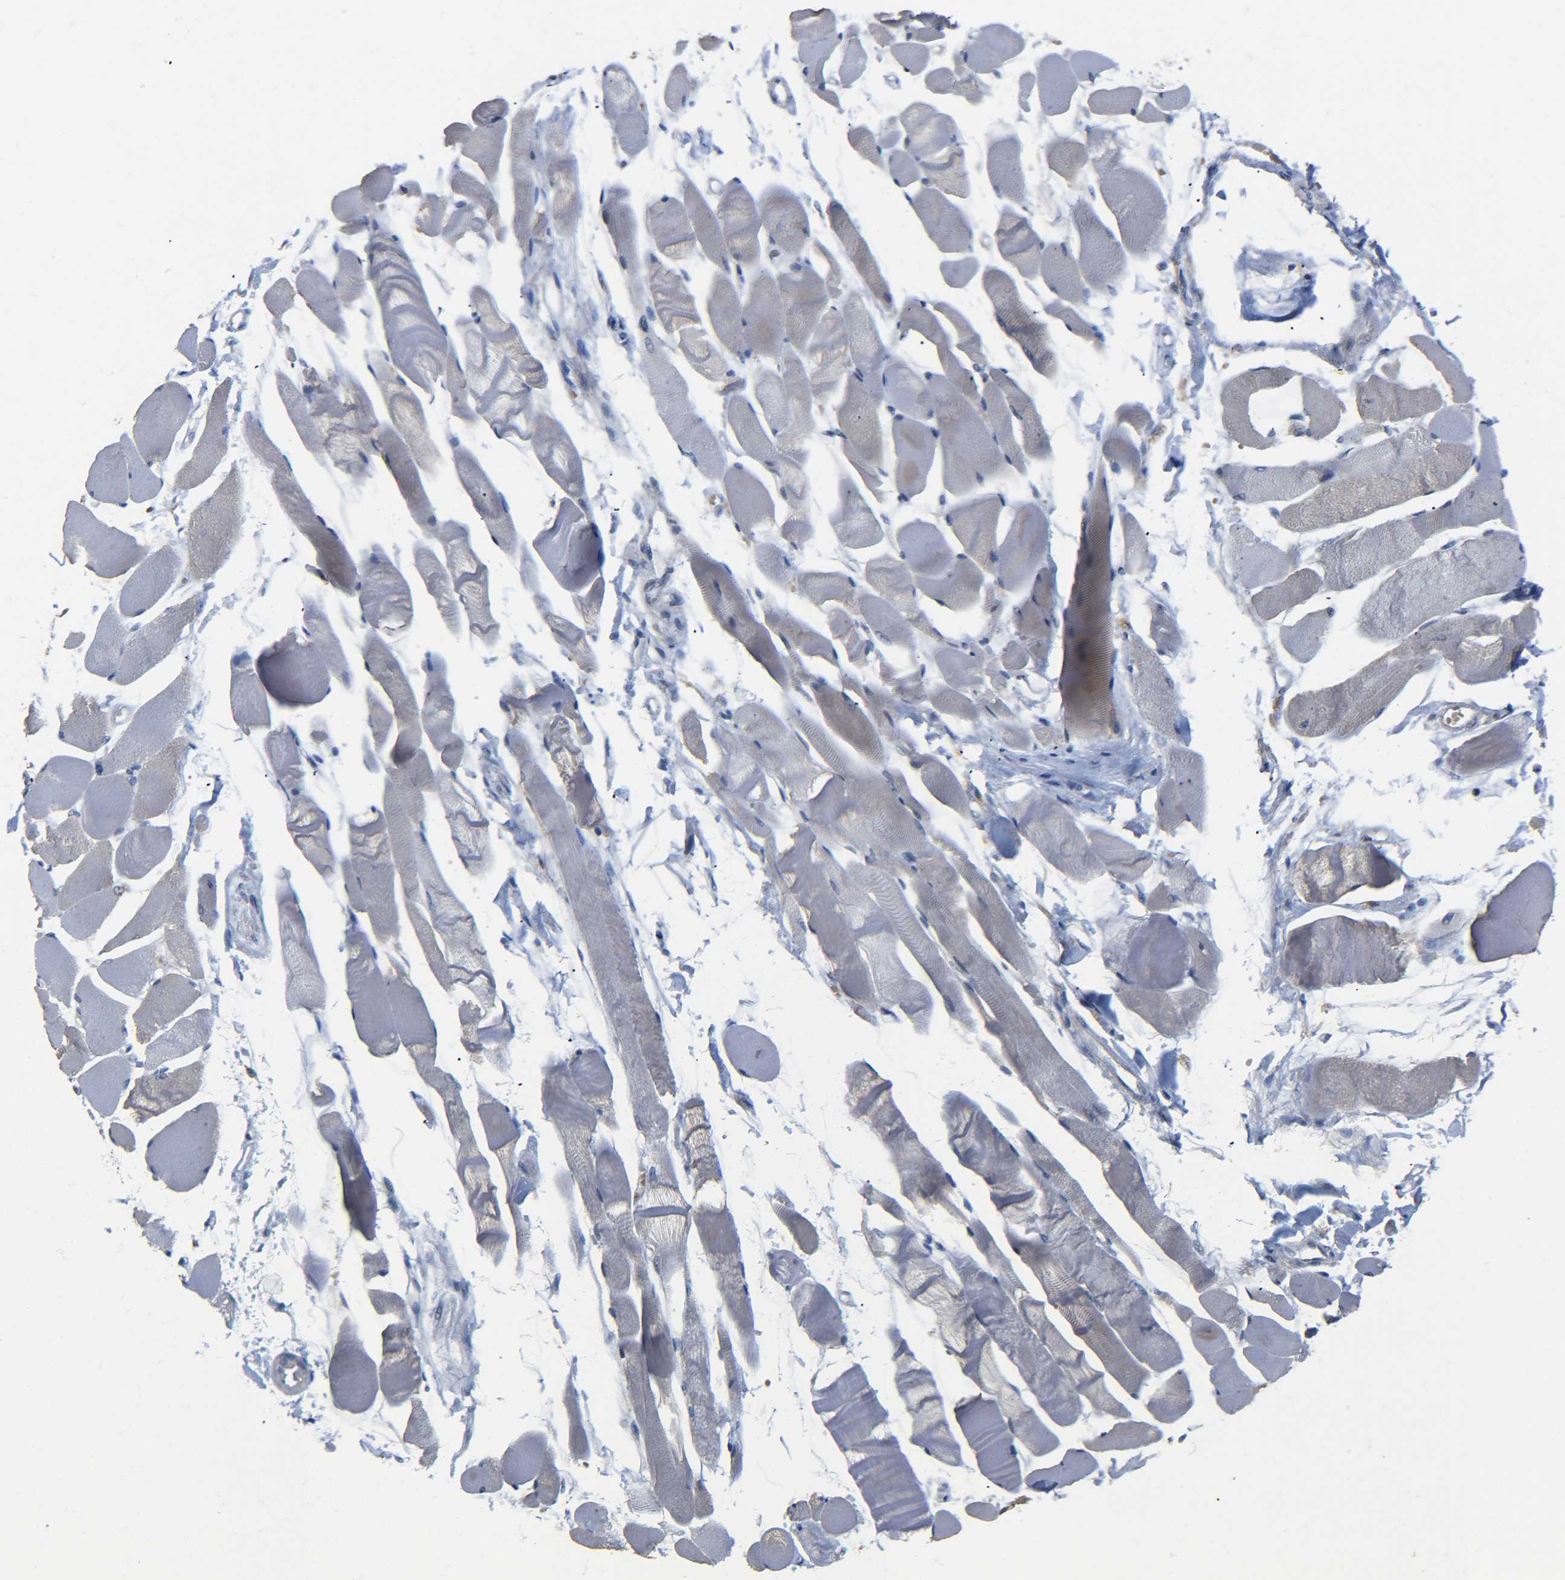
{"staining": {"intensity": "negative", "quantity": "none", "location": "none"}, "tissue": "skeletal muscle", "cell_type": "Myocytes", "image_type": "normal", "snomed": [{"axis": "morphology", "description": "Normal tissue, NOS"}, {"axis": "topography", "description": "Skeletal muscle"}, {"axis": "topography", "description": "Peripheral nerve tissue"}], "caption": "Myocytes show no significant protein positivity in benign skeletal muscle. The staining was performed using DAB (3,3'-diaminobenzidine) to visualize the protein expression in brown, while the nuclei were stained in blue with hematoxylin (Magnification: 20x).", "gene": "CMTM1", "patient": {"sex": "female", "age": 84}}